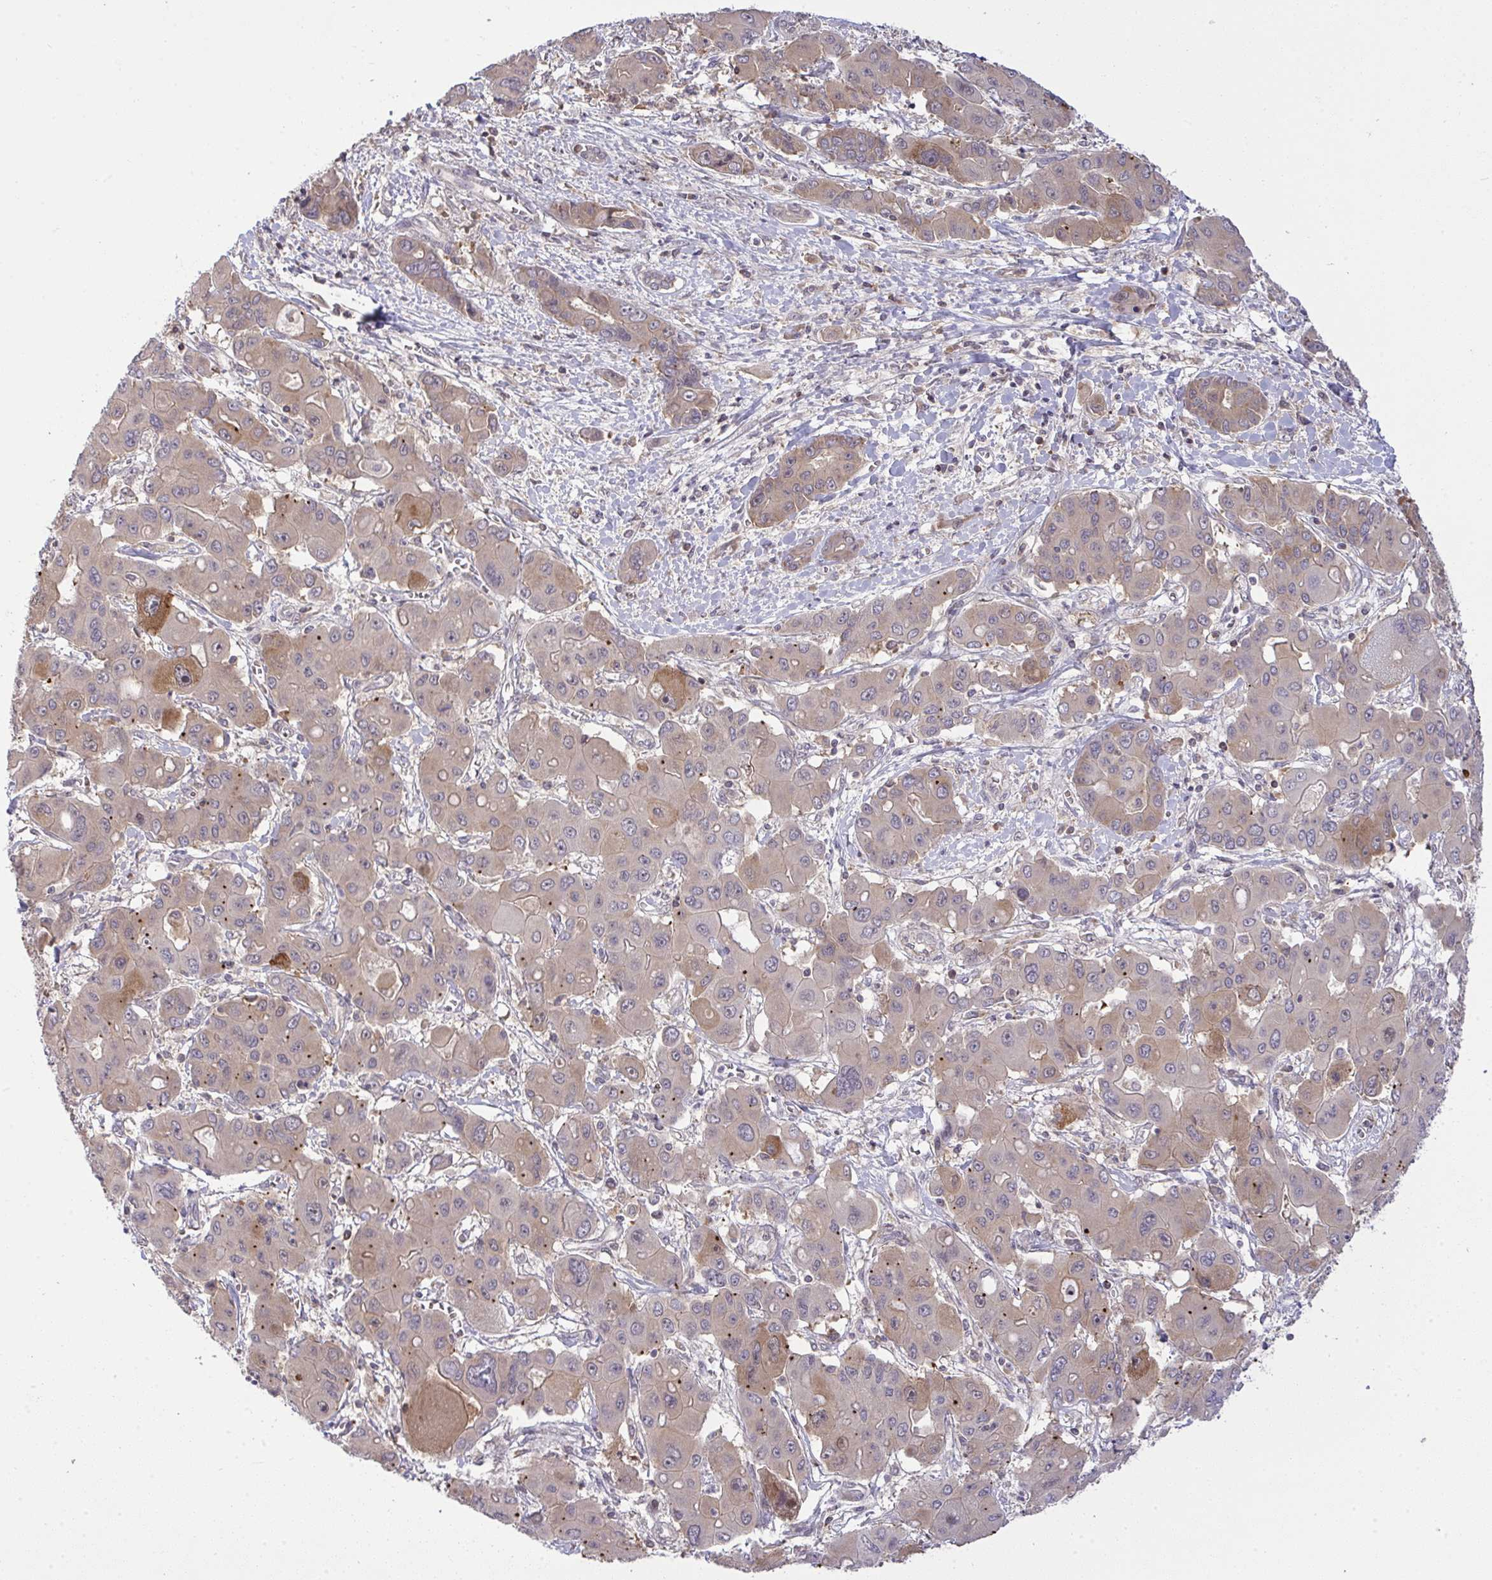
{"staining": {"intensity": "moderate", "quantity": "<25%", "location": "cytoplasmic/membranous"}, "tissue": "liver cancer", "cell_type": "Tumor cells", "image_type": "cancer", "snomed": [{"axis": "morphology", "description": "Cholangiocarcinoma"}, {"axis": "topography", "description": "Liver"}], "caption": "A low amount of moderate cytoplasmic/membranous positivity is seen in about <25% of tumor cells in liver cancer (cholangiocarcinoma) tissue.", "gene": "SLC9A6", "patient": {"sex": "male", "age": 67}}